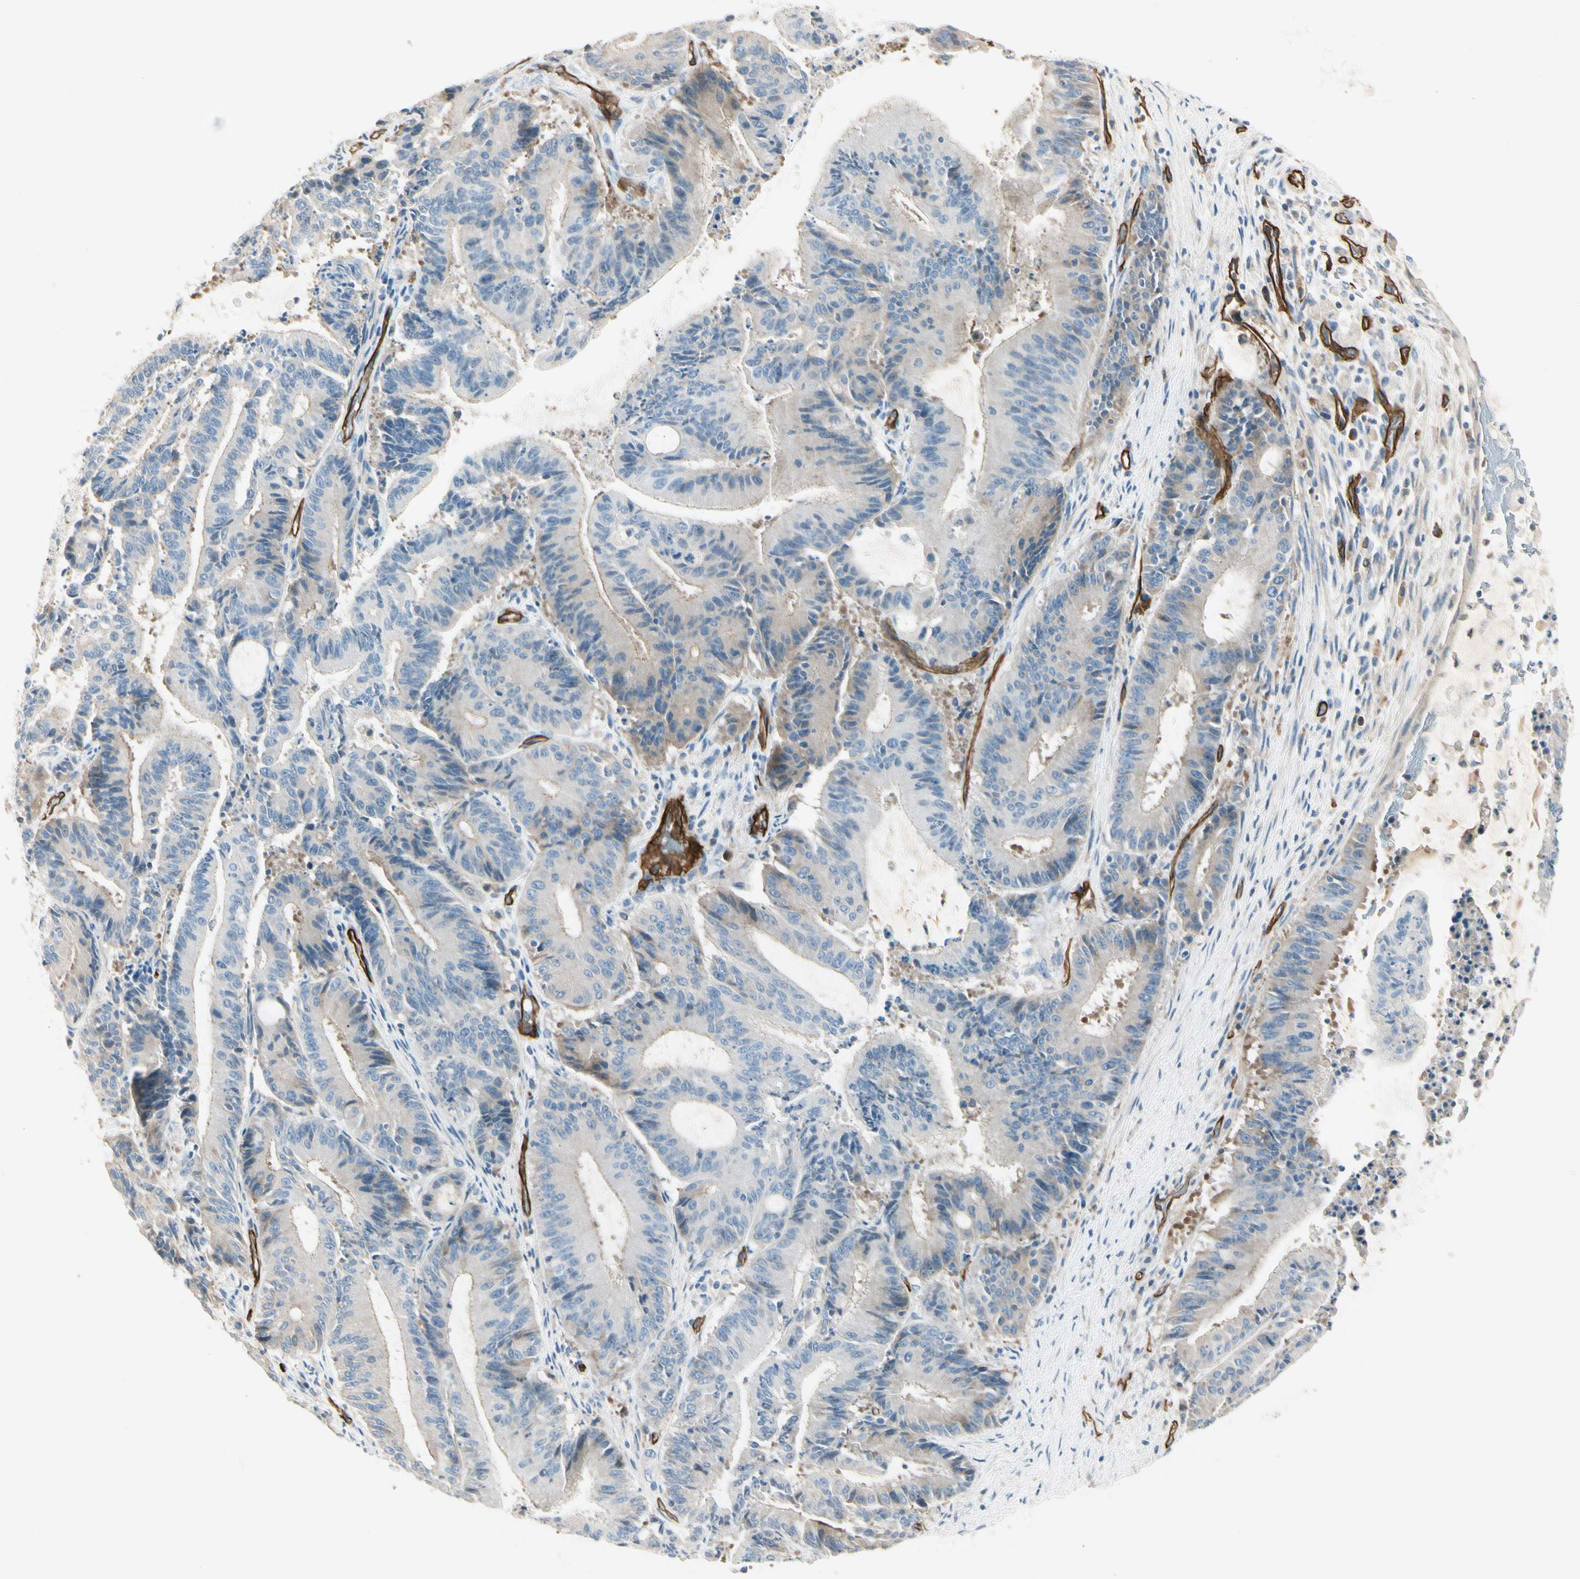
{"staining": {"intensity": "weak", "quantity": "<25%", "location": "cytoplasmic/membranous"}, "tissue": "liver cancer", "cell_type": "Tumor cells", "image_type": "cancer", "snomed": [{"axis": "morphology", "description": "Cholangiocarcinoma"}, {"axis": "topography", "description": "Liver"}], "caption": "Liver cancer (cholangiocarcinoma) stained for a protein using IHC demonstrates no staining tumor cells.", "gene": "CD93", "patient": {"sex": "female", "age": 73}}